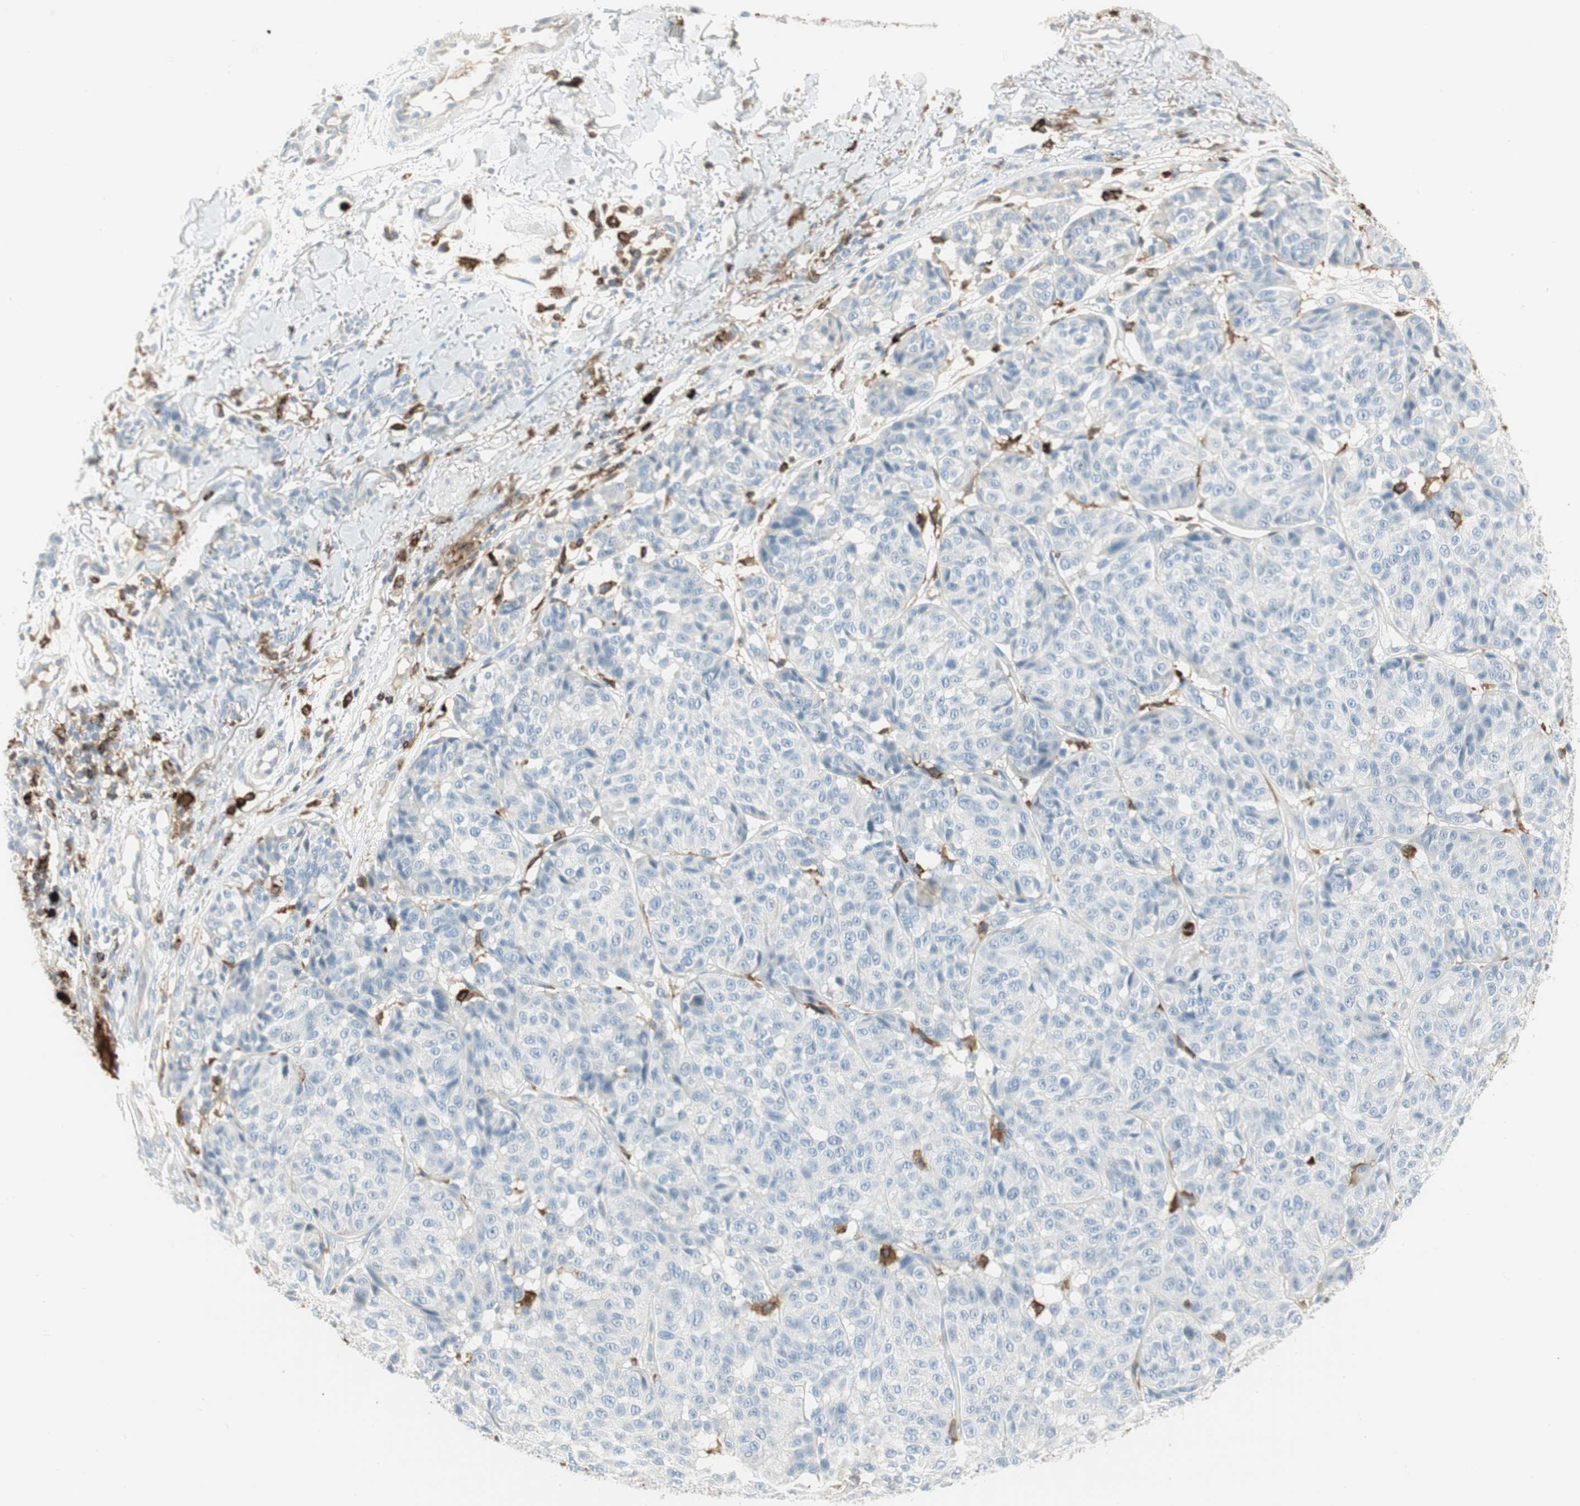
{"staining": {"intensity": "negative", "quantity": "none", "location": "none"}, "tissue": "melanoma", "cell_type": "Tumor cells", "image_type": "cancer", "snomed": [{"axis": "morphology", "description": "Malignant melanoma, NOS"}, {"axis": "topography", "description": "Skin"}], "caption": "Immunohistochemical staining of malignant melanoma demonstrates no significant expression in tumor cells. (Immunohistochemistry (ihc), brightfield microscopy, high magnification).", "gene": "ITGB2", "patient": {"sex": "female", "age": 46}}